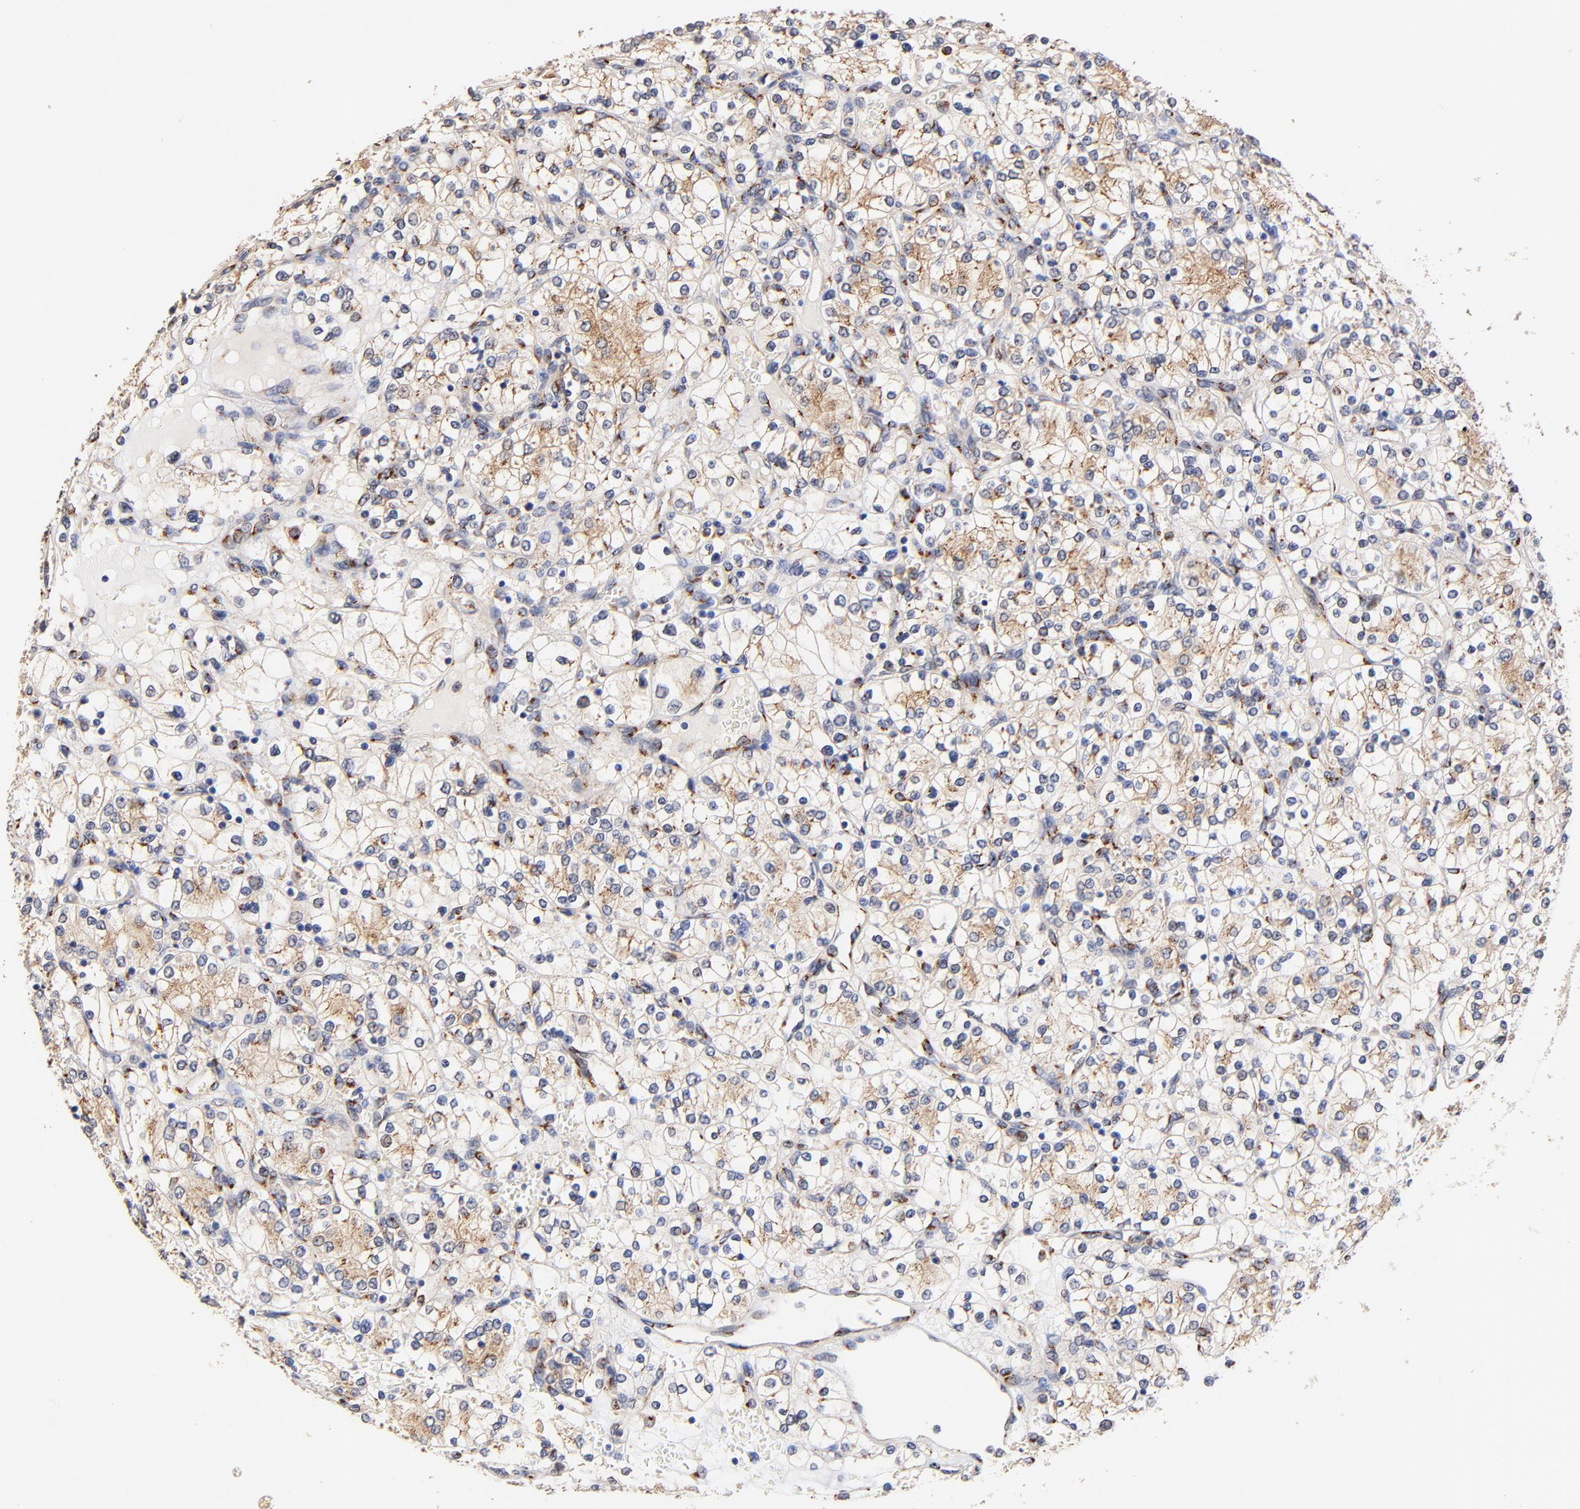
{"staining": {"intensity": "weak", "quantity": "<25%", "location": "cytoplasmic/membranous"}, "tissue": "renal cancer", "cell_type": "Tumor cells", "image_type": "cancer", "snomed": [{"axis": "morphology", "description": "Adenocarcinoma, NOS"}, {"axis": "topography", "description": "Kidney"}], "caption": "Tumor cells show no significant expression in renal cancer (adenocarcinoma).", "gene": "FMNL3", "patient": {"sex": "female", "age": 62}}